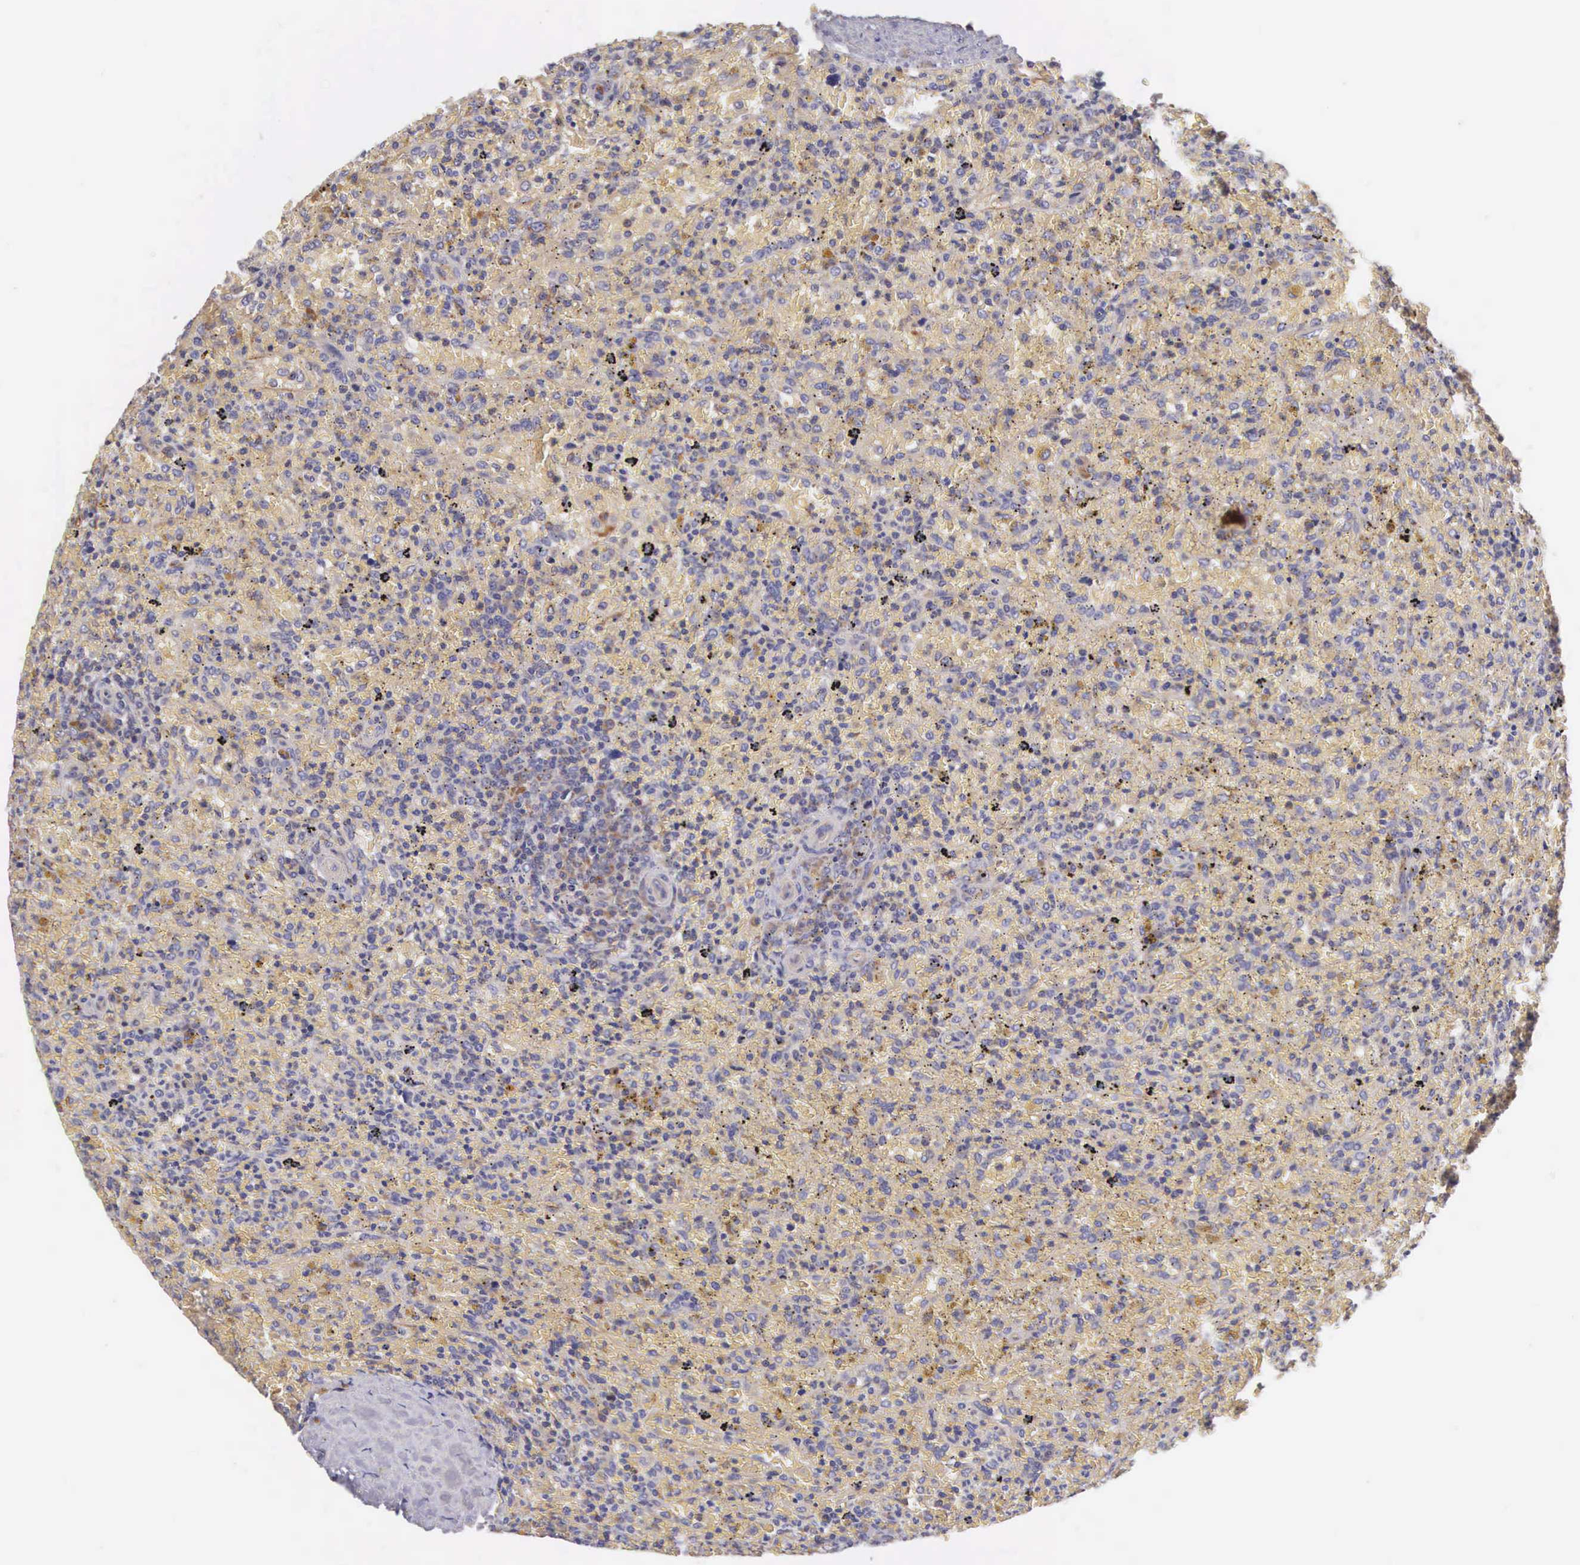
{"staining": {"intensity": "weak", "quantity": "25%-75%", "location": "cytoplasmic/membranous"}, "tissue": "lymphoma", "cell_type": "Tumor cells", "image_type": "cancer", "snomed": [{"axis": "morphology", "description": "Malignant lymphoma, non-Hodgkin's type, High grade"}, {"axis": "topography", "description": "Spleen"}, {"axis": "topography", "description": "Lymph node"}], "caption": "Protein staining by IHC reveals weak cytoplasmic/membranous expression in approximately 25%-75% of tumor cells in lymphoma.", "gene": "OSBPL3", "patient": {"sex": "female", "age": 70}}